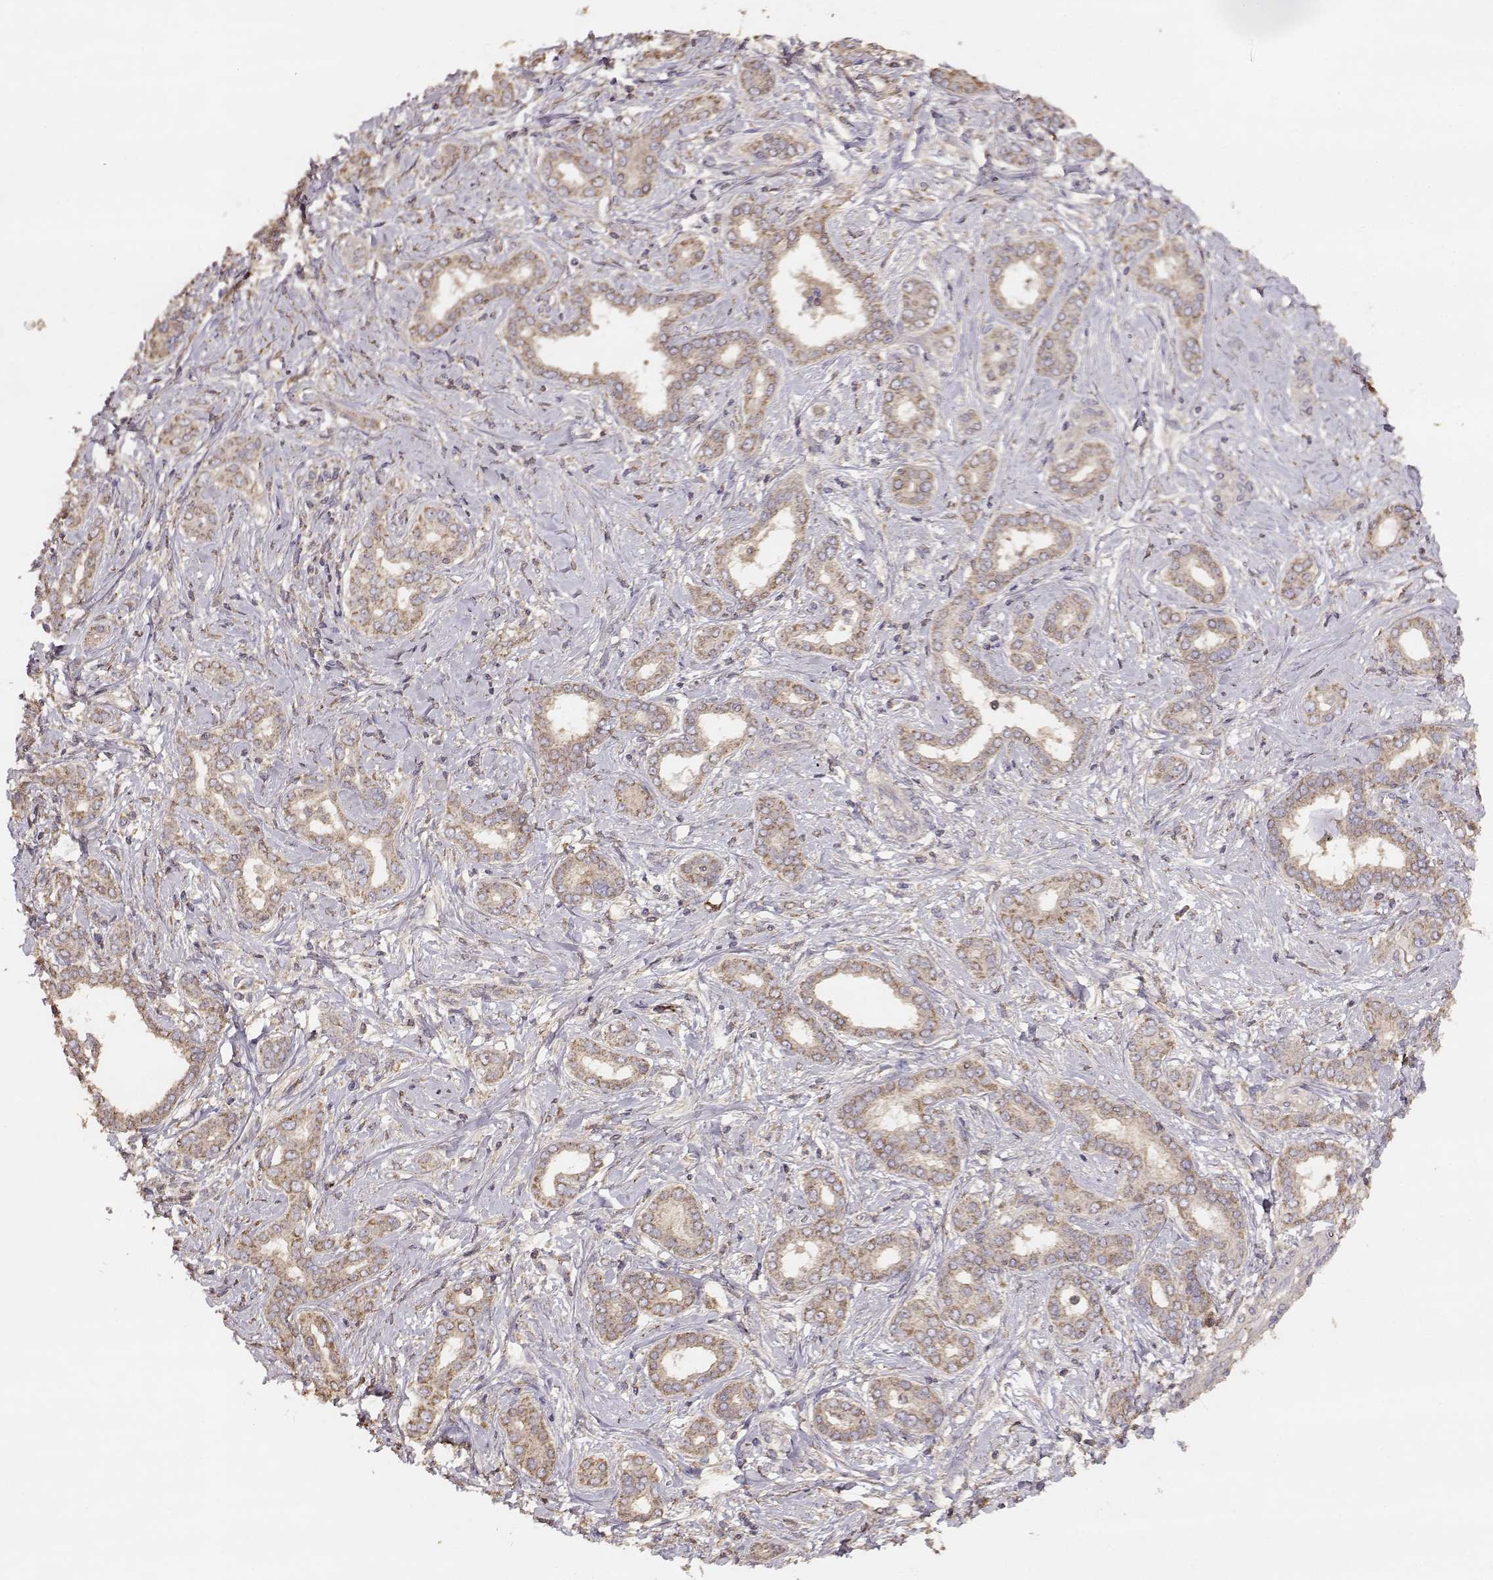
{"staining": {"intensity": "moderate", "quantity": ">75%", "location": "cytoplasmic/membranous"}, "tissue": "liver cancer", "cell_type": "Tumor cells", "image_type": "cancer", "snomed": [{"axis": "morphology", "description": "Cholangiocarcinoma"}, {"axis": "topography", "description": "Liver"}], "caption": "Moderate cytoplasmic/membranous positivity is seen in approximately >75% of tumor cells in cholangiocarcinoma (liver).", "gene": "TARS3", "patient": {"sex": "female", "age": 47}}